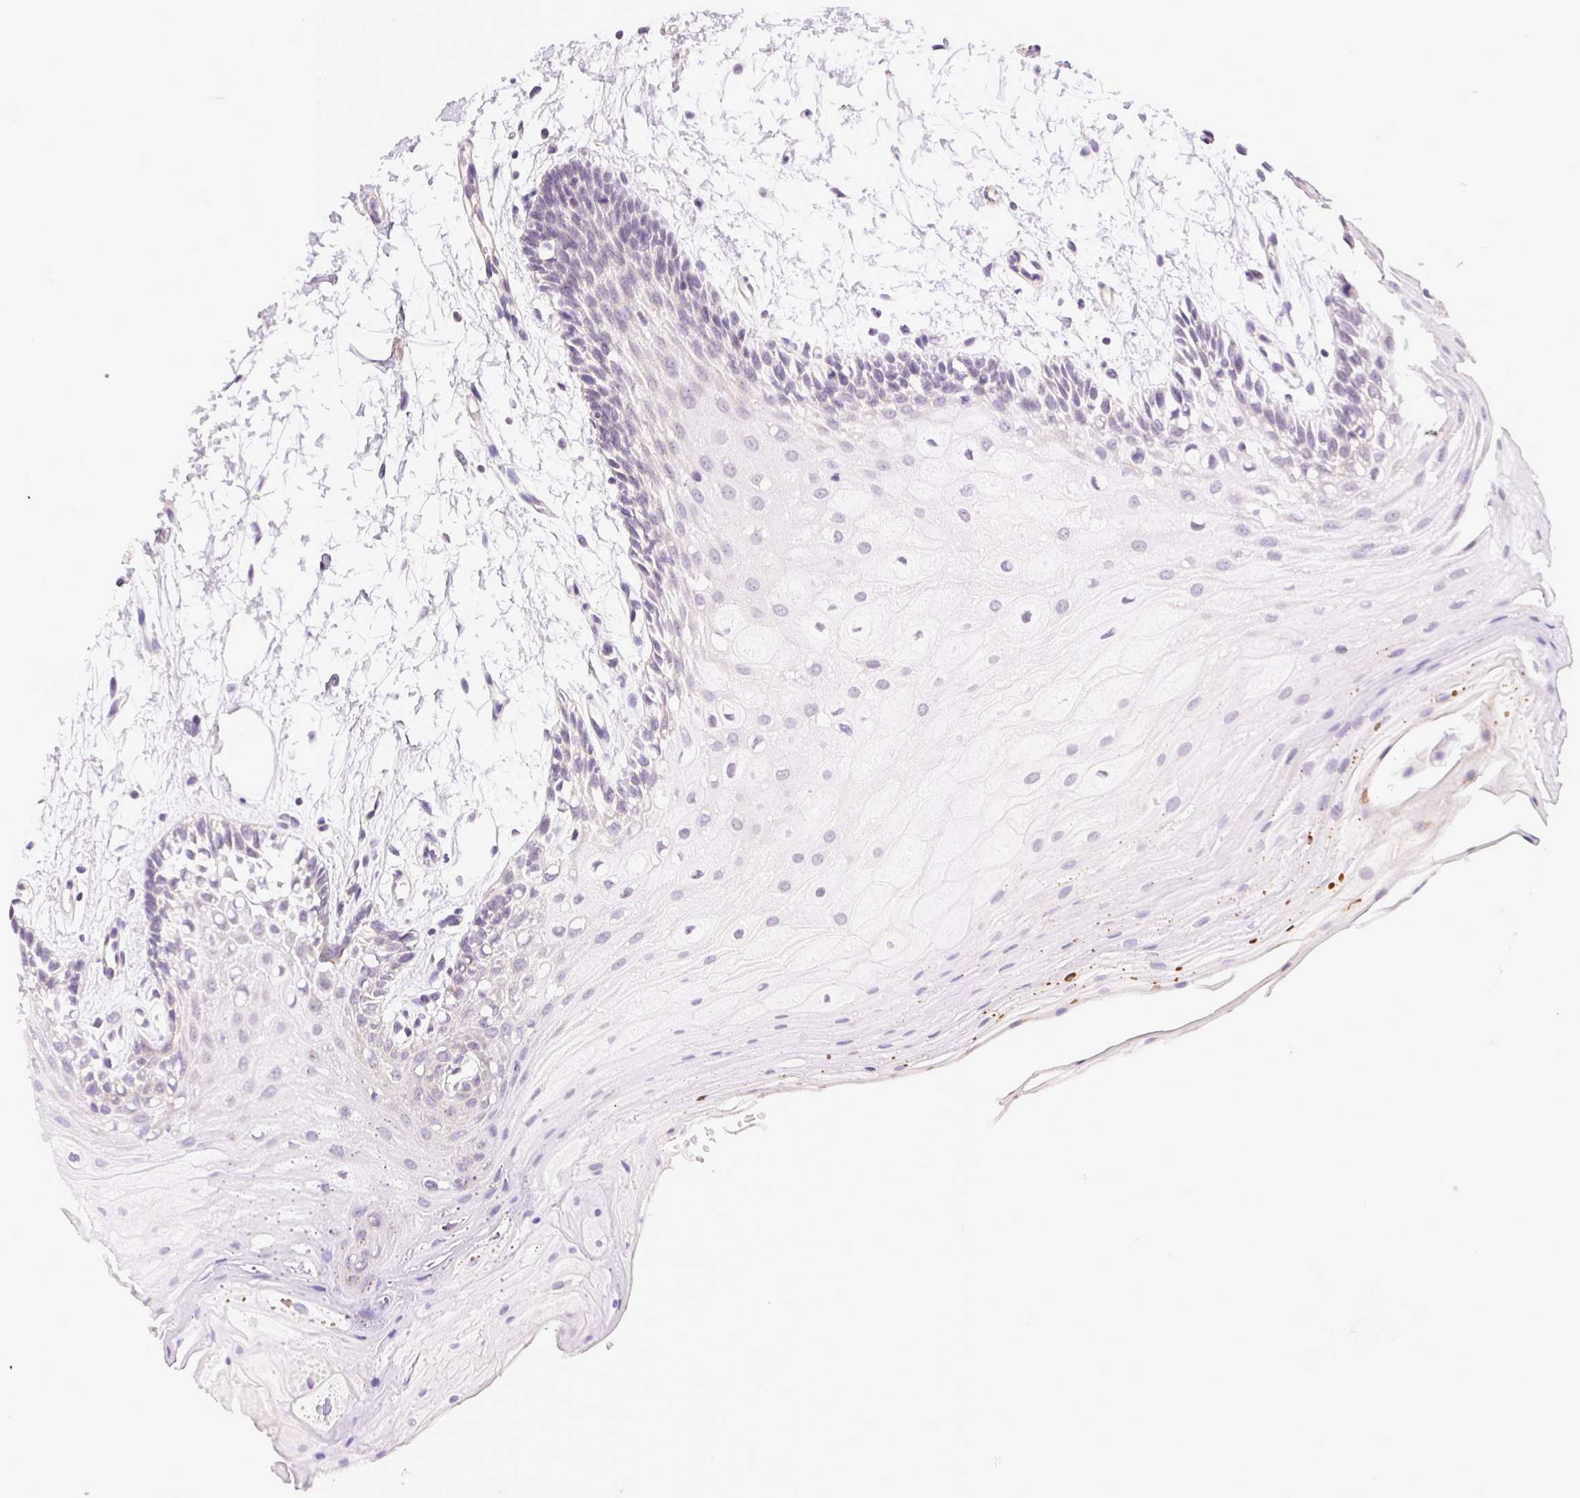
{"staining": {"intensity": "negative", "quantity": "none", "location": "none"}, "tissue": "oral mucosa", "cell_type": "Squamous epithelial cells", "image_type": "normal", "snomed": [{"axis": "morphology", "description": "Normal tissue, NOS"}, {"axis": "morphology", "description": "Squamous cell carcinoma, NOS"}, {"axis": "topography", "description": "Oral tissue"}, {"axis": "topography", "description": "Tounge, NOS"}, {"axis": "topography", "description": "Head-Neck"}], "caption": "The image displays no significant positivity in squamous epithelial cells of oral mucosa.", "gene": "CSN1S1", "patient": {"sex": "male", "age": 62}}